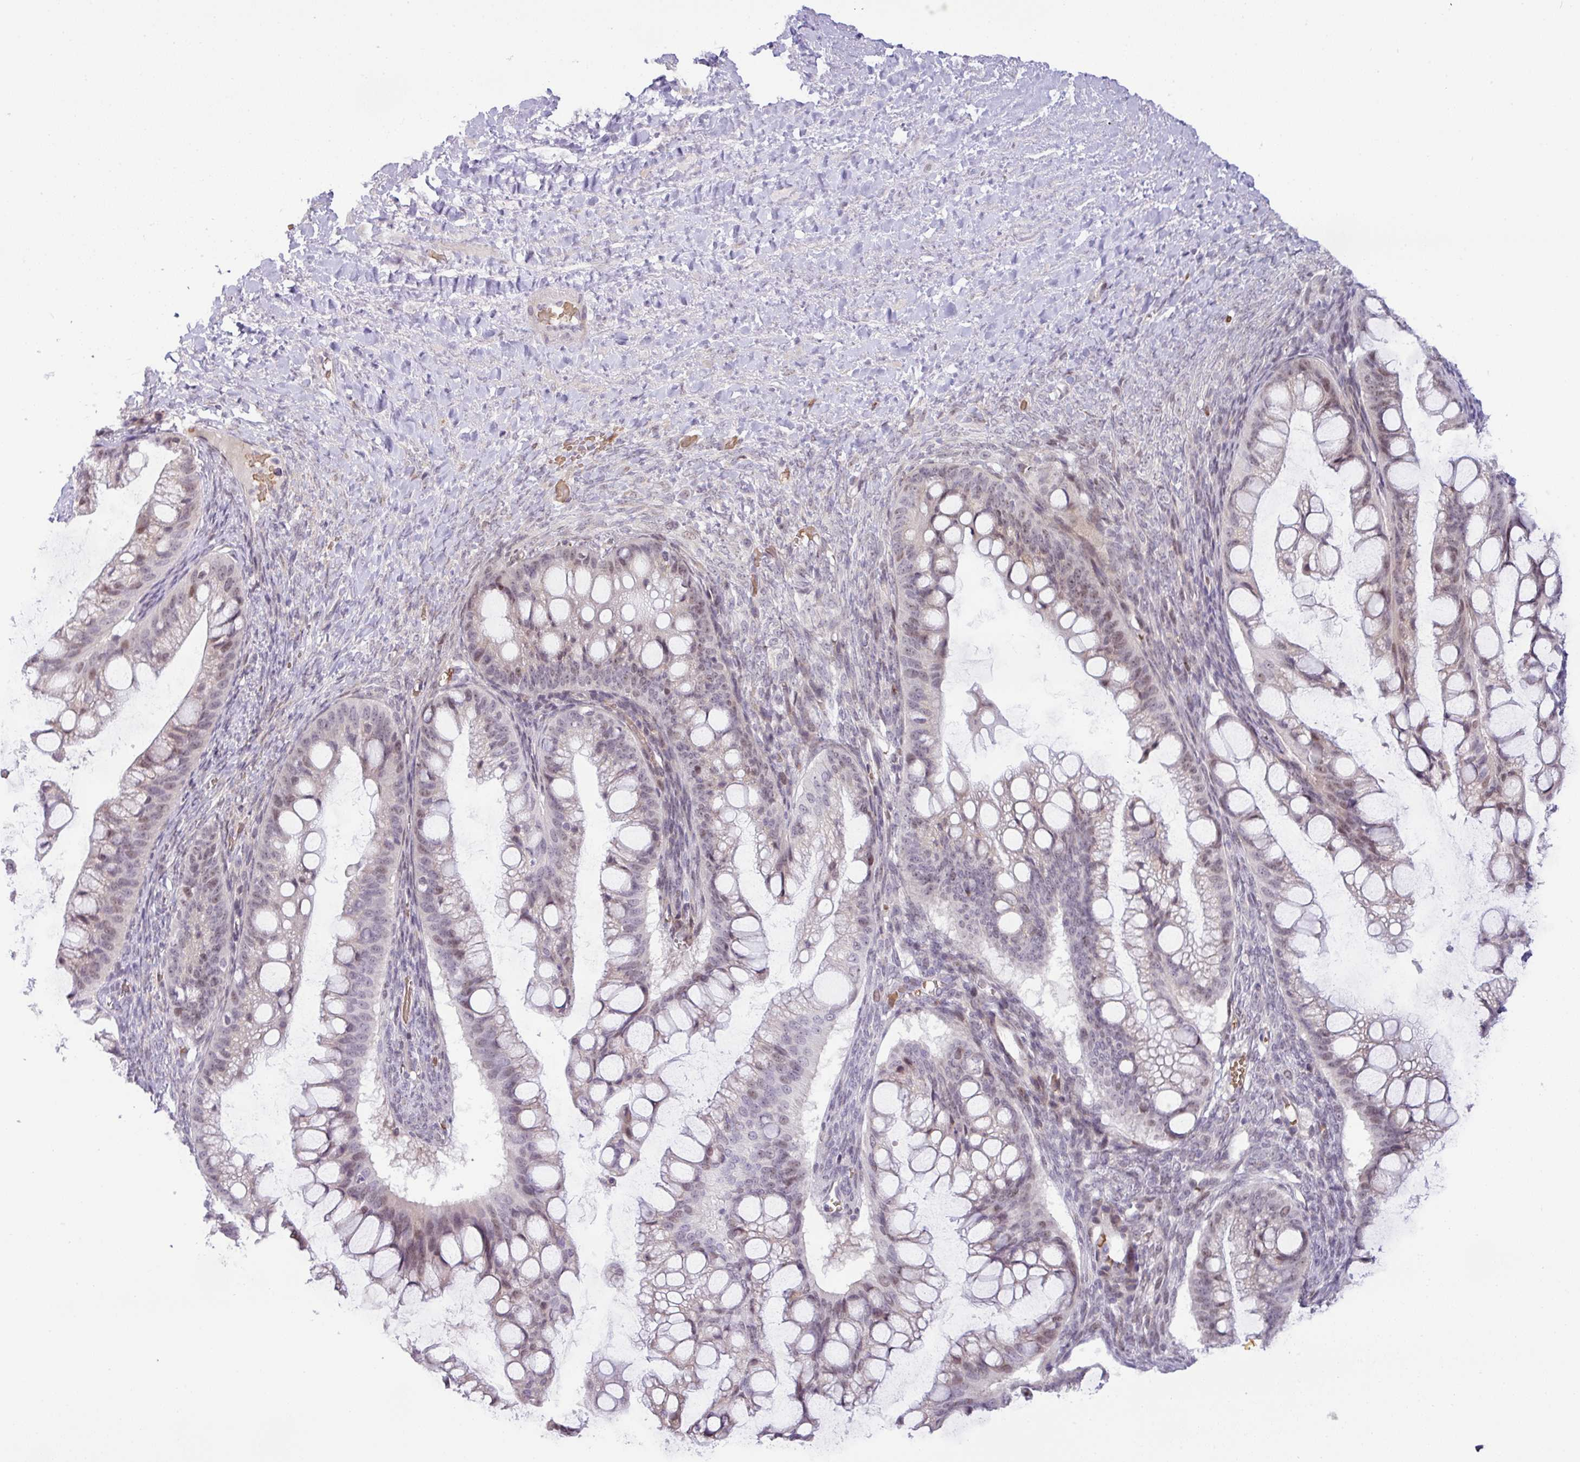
{"staining": {"intensity": "moderate", "quantity": "<25%", "location": "nuclear"}, "tissue": "ovarian cancer", "cell_type": "Tumor cells", "image_type": "cancer", "snomed": [{"axis": "morphology", "description": "Cystadenocarcinoma, mucinous, NOS"}, {"axis": "topography", "description": "Ovary"}], "caption": "About <25% of tumor cells in ovarian mucinous cystadenocarcinoma exhibit moderate nuclear protein staining as visualized by brown immunohistochemical staining.", "gene": "PARP2", "patient": {"sex": "female", "age": 73}}